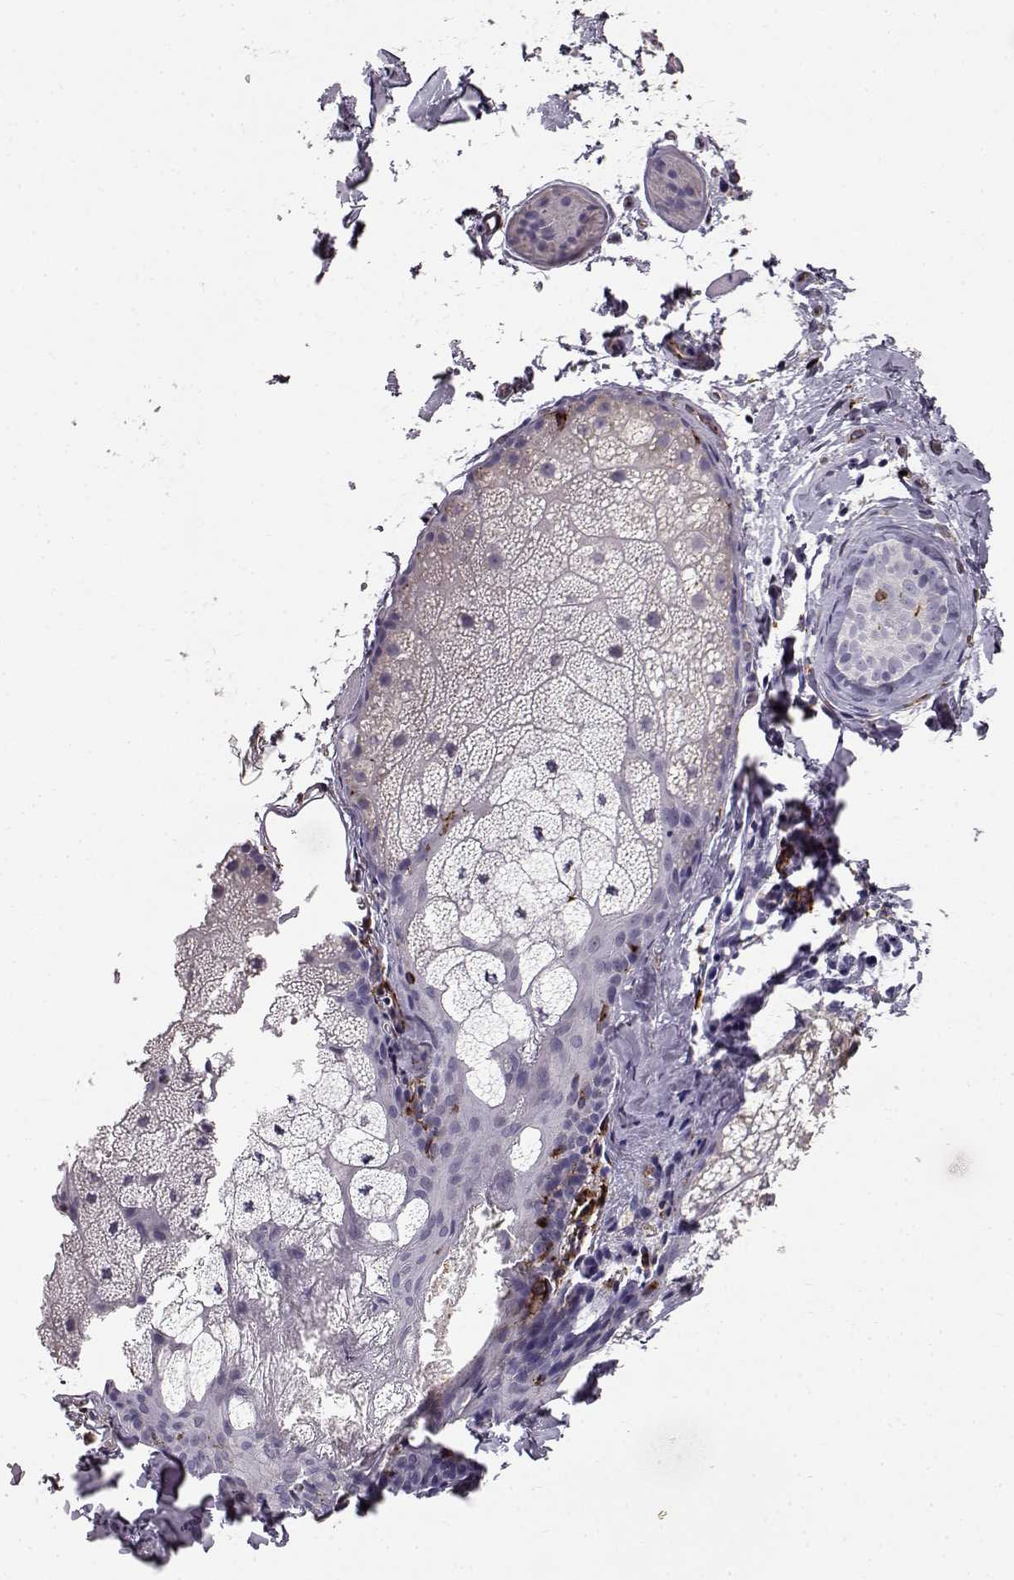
{"staining": {"intensity": "negative", "quantity": "none", "location": "none"}, "tissue": "skin cancer", "cell_type": "Tumor cells", "image_type": "cancer", "snomed": [{"axis": "morphology", "description": "Normal tissue, NOS"}, {"axis": "morphology", "description": "Basal cell carcinoma"}, {"axis": "topography", "description": "Skin"}], "caption": "This photomicrograph is of skin cancer stained with immunohistochemistry (IHC) to label a protein in brown with the nuclei are counter-stained blue. There is no expression in tumor cells.", "gene": "CCNF", "patient": {"sex": "male", "age": 46}}